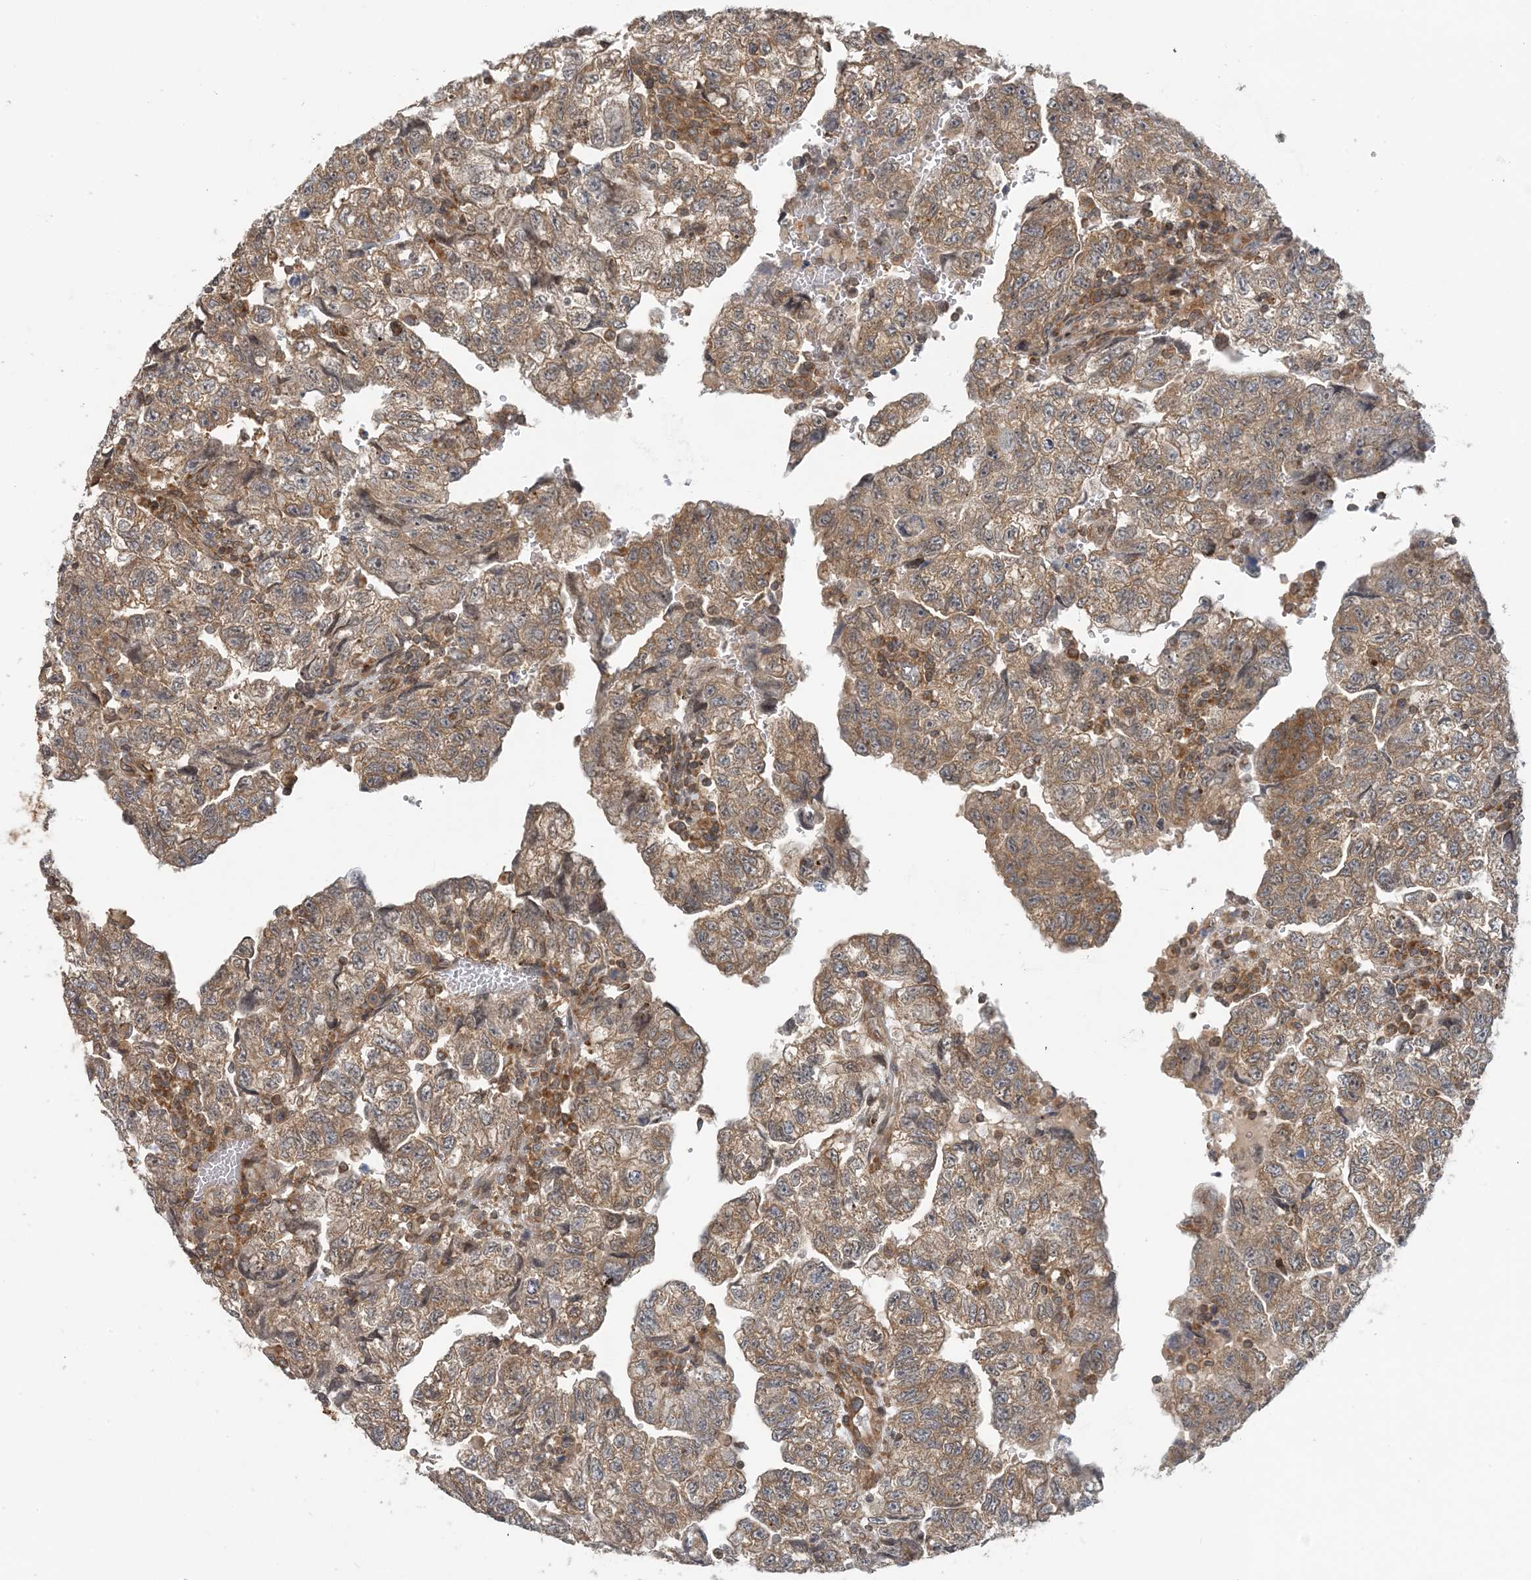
{"staining": {"intensity": "moderate", "quantity": ">75%", "location": "cytoplasmic/membranous"}, "tissue": "testis cancer", "cell_type": "Tumor cells", "image_type": "cancer", "snomed": [{"axis": "morphology", "description": "Carcinoma, Embryonal, NOS"}, {"axis": "topography", "description": "Testis"}], "caption": "Protein expression analysis of human testis embryonal carcinoma reveals moderate cytoplasmic/membranous expression in about >75% of tumor cells.", "gene": "ATP13A2", "patient": {"sex": "male", "age": 36}}